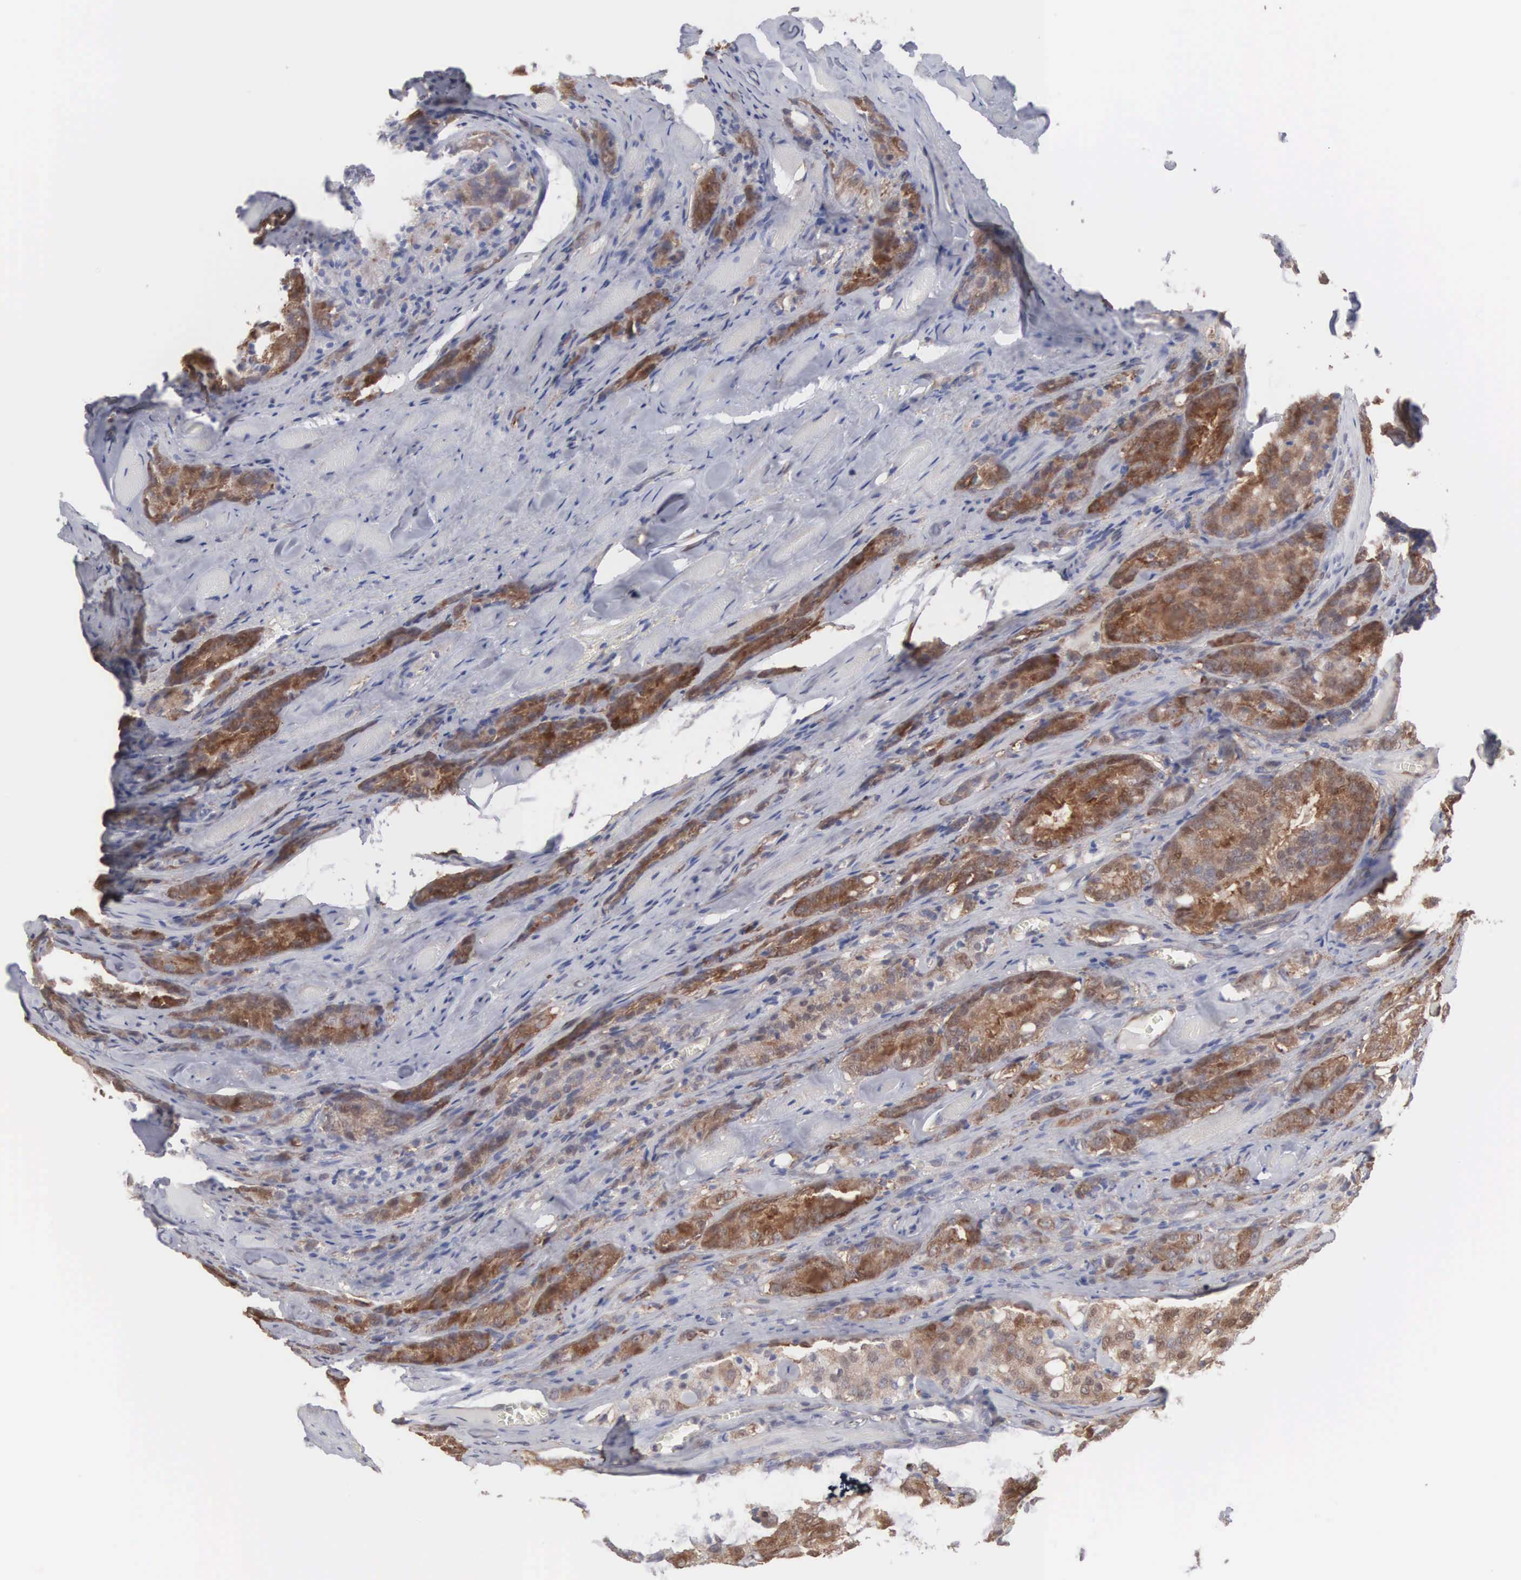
{"staining": {"intensity": "moderate", "quantity": ">75%", "location": "cytoplasmic/membranous"}, "tissue": "prostate cancer", "cell_type": "Tumor cells", "image_type": "cancer", "snomed": [{"axis": "morphology", "description": "Adenocarcinoma, Medium grade"}, {"axis": "topography", "description": "Prostate"}], "caption": "This histopathology image reveals immunohistochemistry staining of human prostate cancer, with medium moderate cytoplasmic/membranous positivity in about >75% of tumor cells.", "gene": "MTHFD1", "patient": {"sex": "male", "age": 60}}